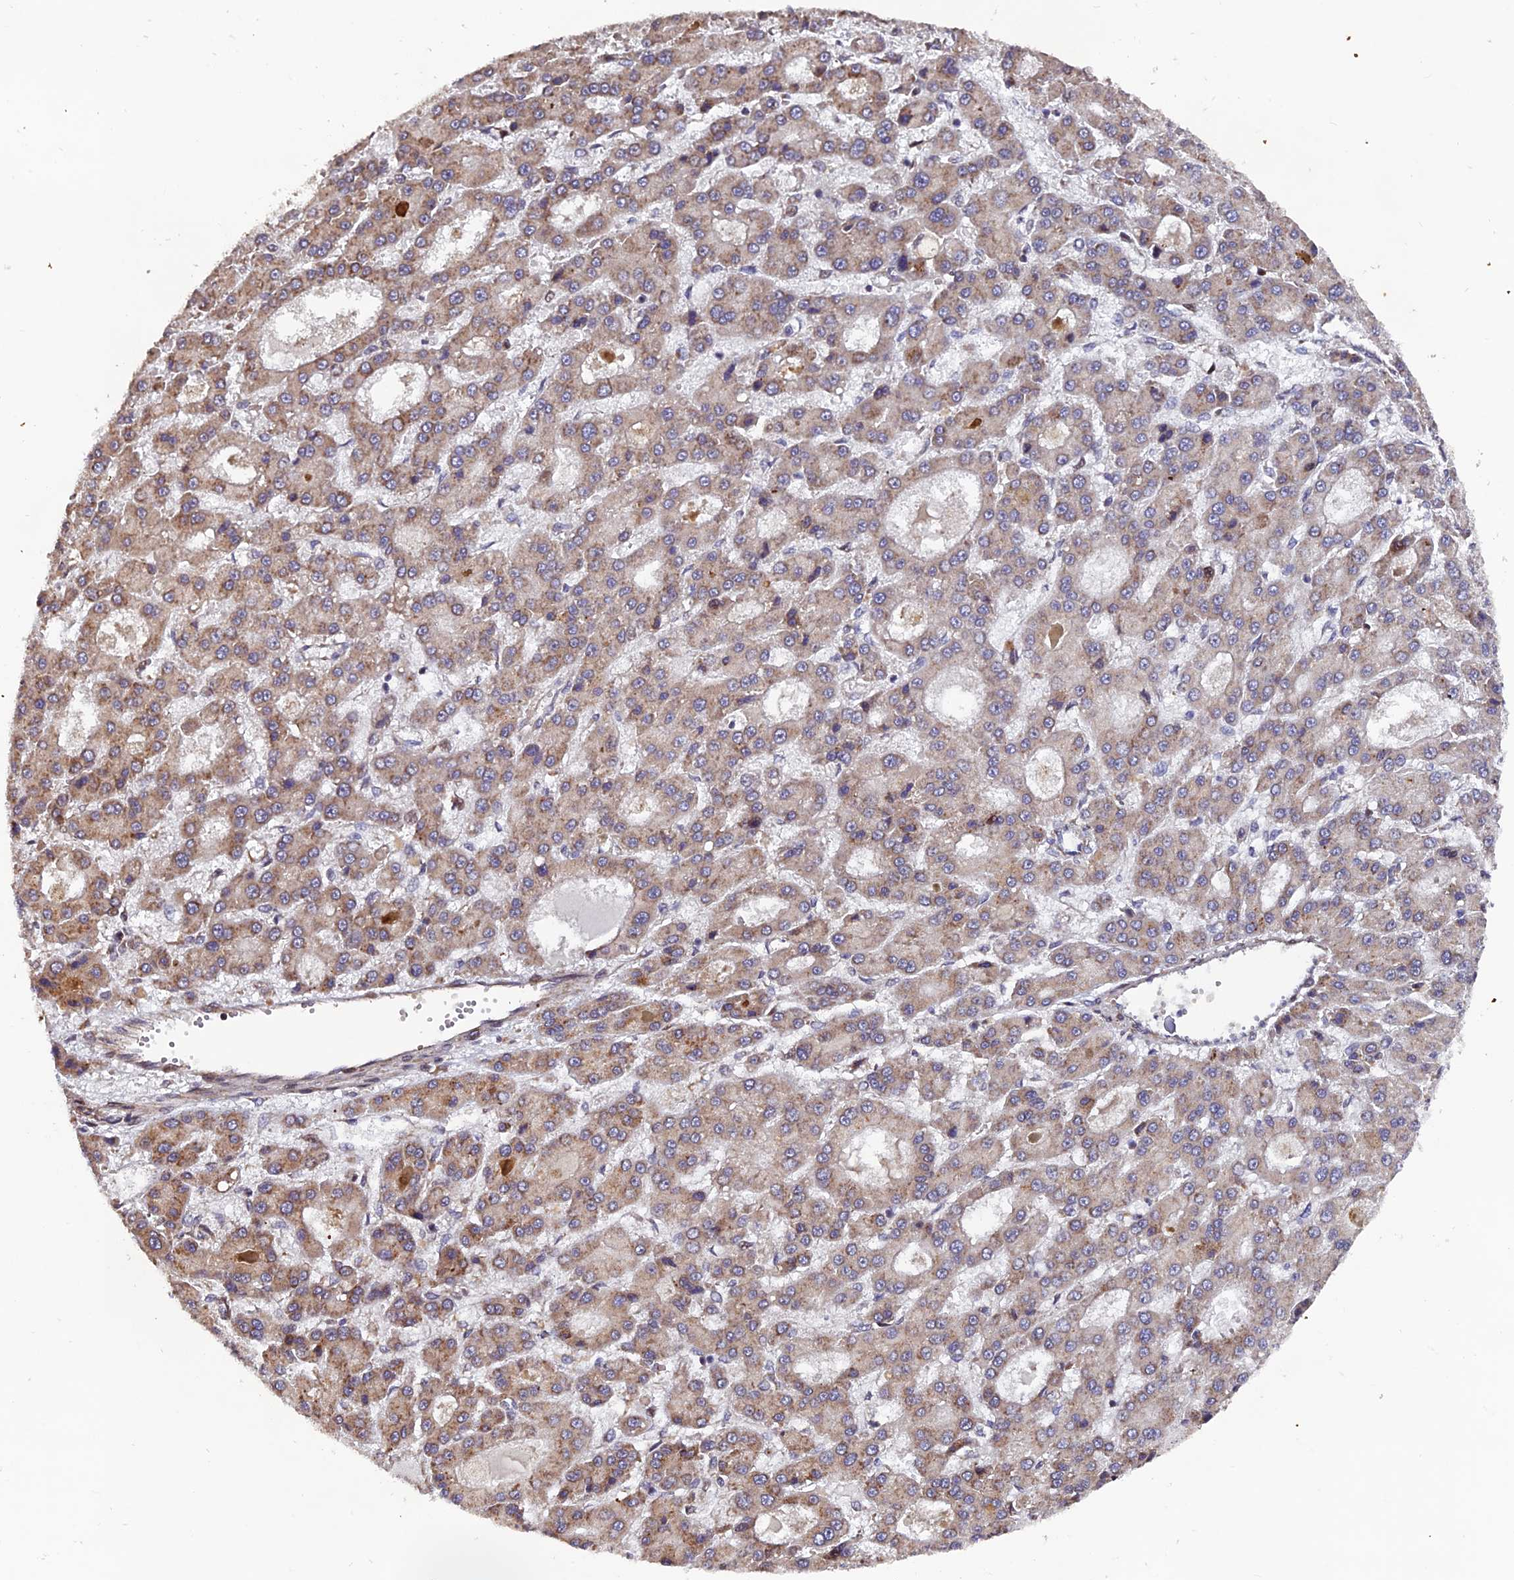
{"staining": {"intensity": "weak", "quantity": "25%-75%", "location": "cytoplasmic/membranous"}, "tissue": "liver cancer", "cell_type": "Tumor cells", "image_type": "cancer", "snomed": [{"axis": "morphology", "description": "Carcinoma, Hepatocellular, NOS"}, {"axis": "topography", "description": "Liver"}], "caption": "IHC micrograph of neoplastic tissue: human liver hepatocellular carcinoma stained using immunohistochemistry (IHC) shows low levels of weak protein expression localized specifically in the cytoplasmic/membranous of tumor cells, appearing as a cytoplasmic/membranous brown color.", "gene": "RAB28", "patient": {"sex": "male", "age": 70}}